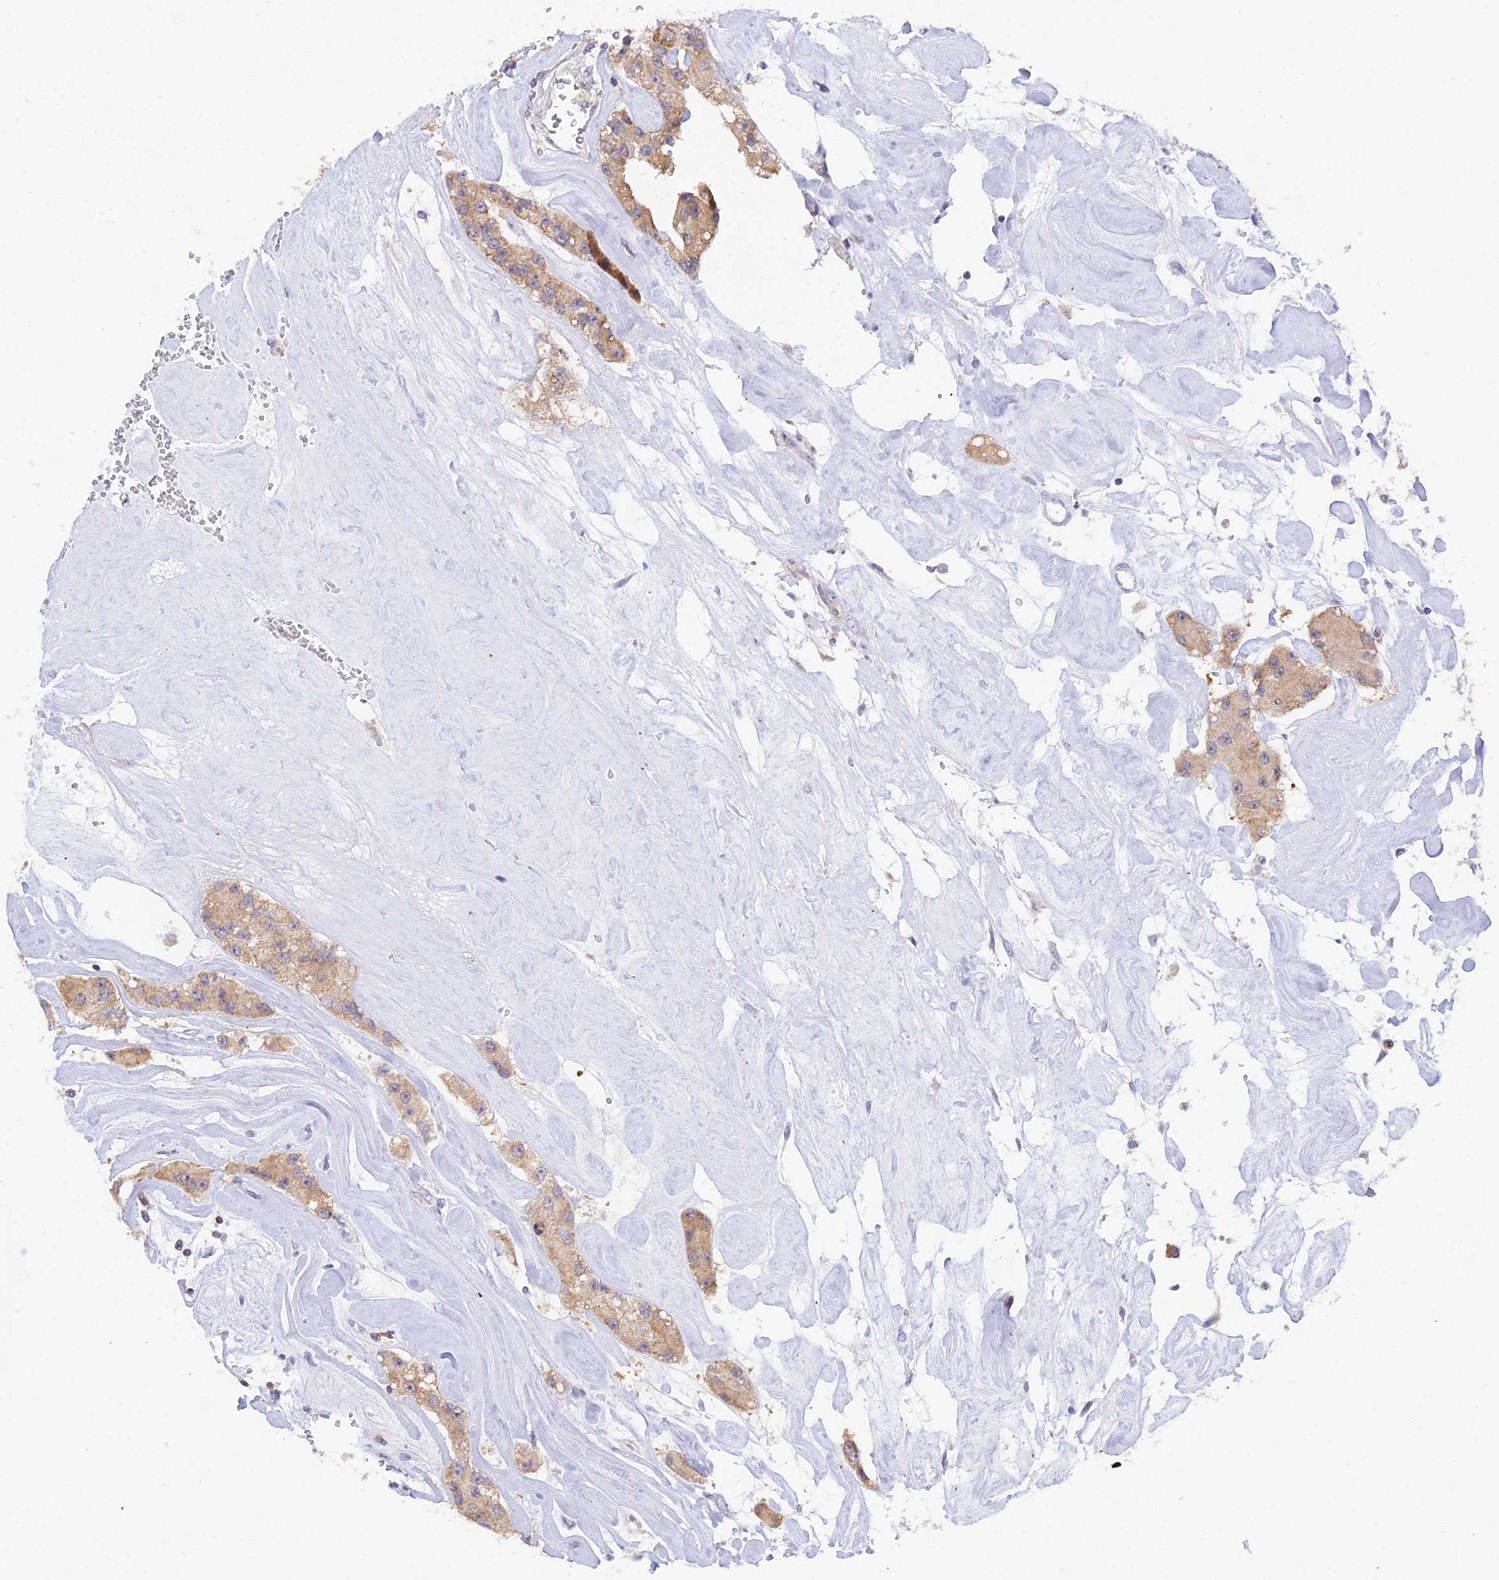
{"staining": {"intensity": "weak", "quantity": ">75%", "location": "cytoplasmic/membranous"}, "tissue": "carcinoid", "cell_type": "Tumor cells", "image_type": "cancer", "snomed": [{"axis": "morphology", "description": "Carcinoid, malignant, NOS"}, {"axis": "topography", "description": "Pancreas"}], "caption": "Brown immunohistochemical staining in malignant carcinoid reveals weak cytoplasmic/membranous positivity in approximately >75% of tumor cells. The protein is stained brown, and the nuclei are stained in blue (DAB (3,3'-diaminobenzidine) IHC with brightfield microscopy, high magnification).", "gene": "ELOA2", "patient": {"sex": "male", "age": 41}}